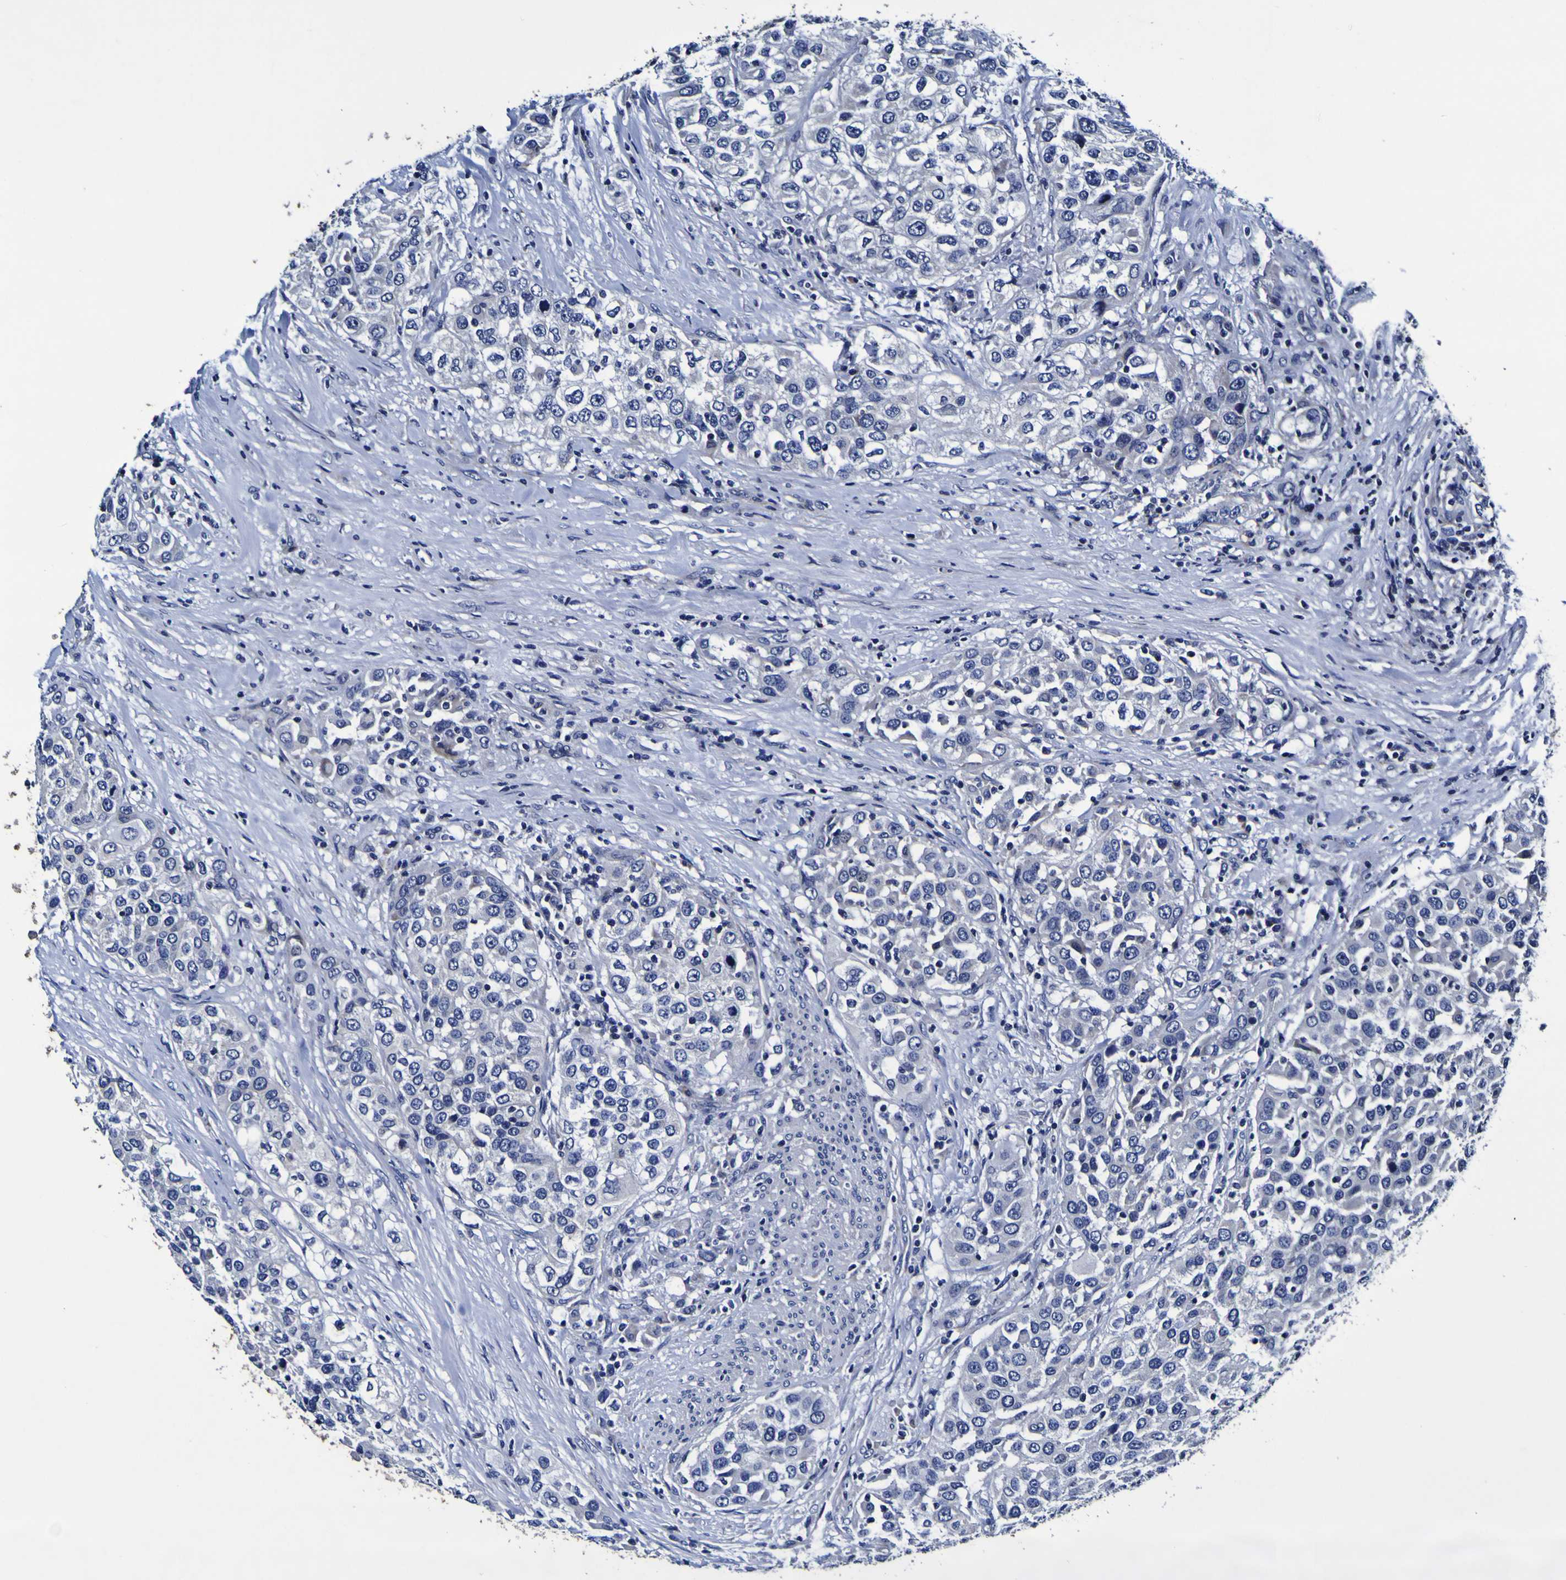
{"staining": {"intensity": "negative", "quantity": "none", "location": "none"}, "tissue": "urothelial cancer", "cell_type": "Tumor cells", "image_type": "cancer", "snomed": [{"axis": "morphology", "description": "Urothelial carcinoma, High grade"}, {"axis": "topography", "description": "Urinary bladder"}], "caption": "Tumor cells are negative for brown protein staining in urothelial cancer.", "gene": "PANK4", "patient": {"sex": "female", "age": 80}}